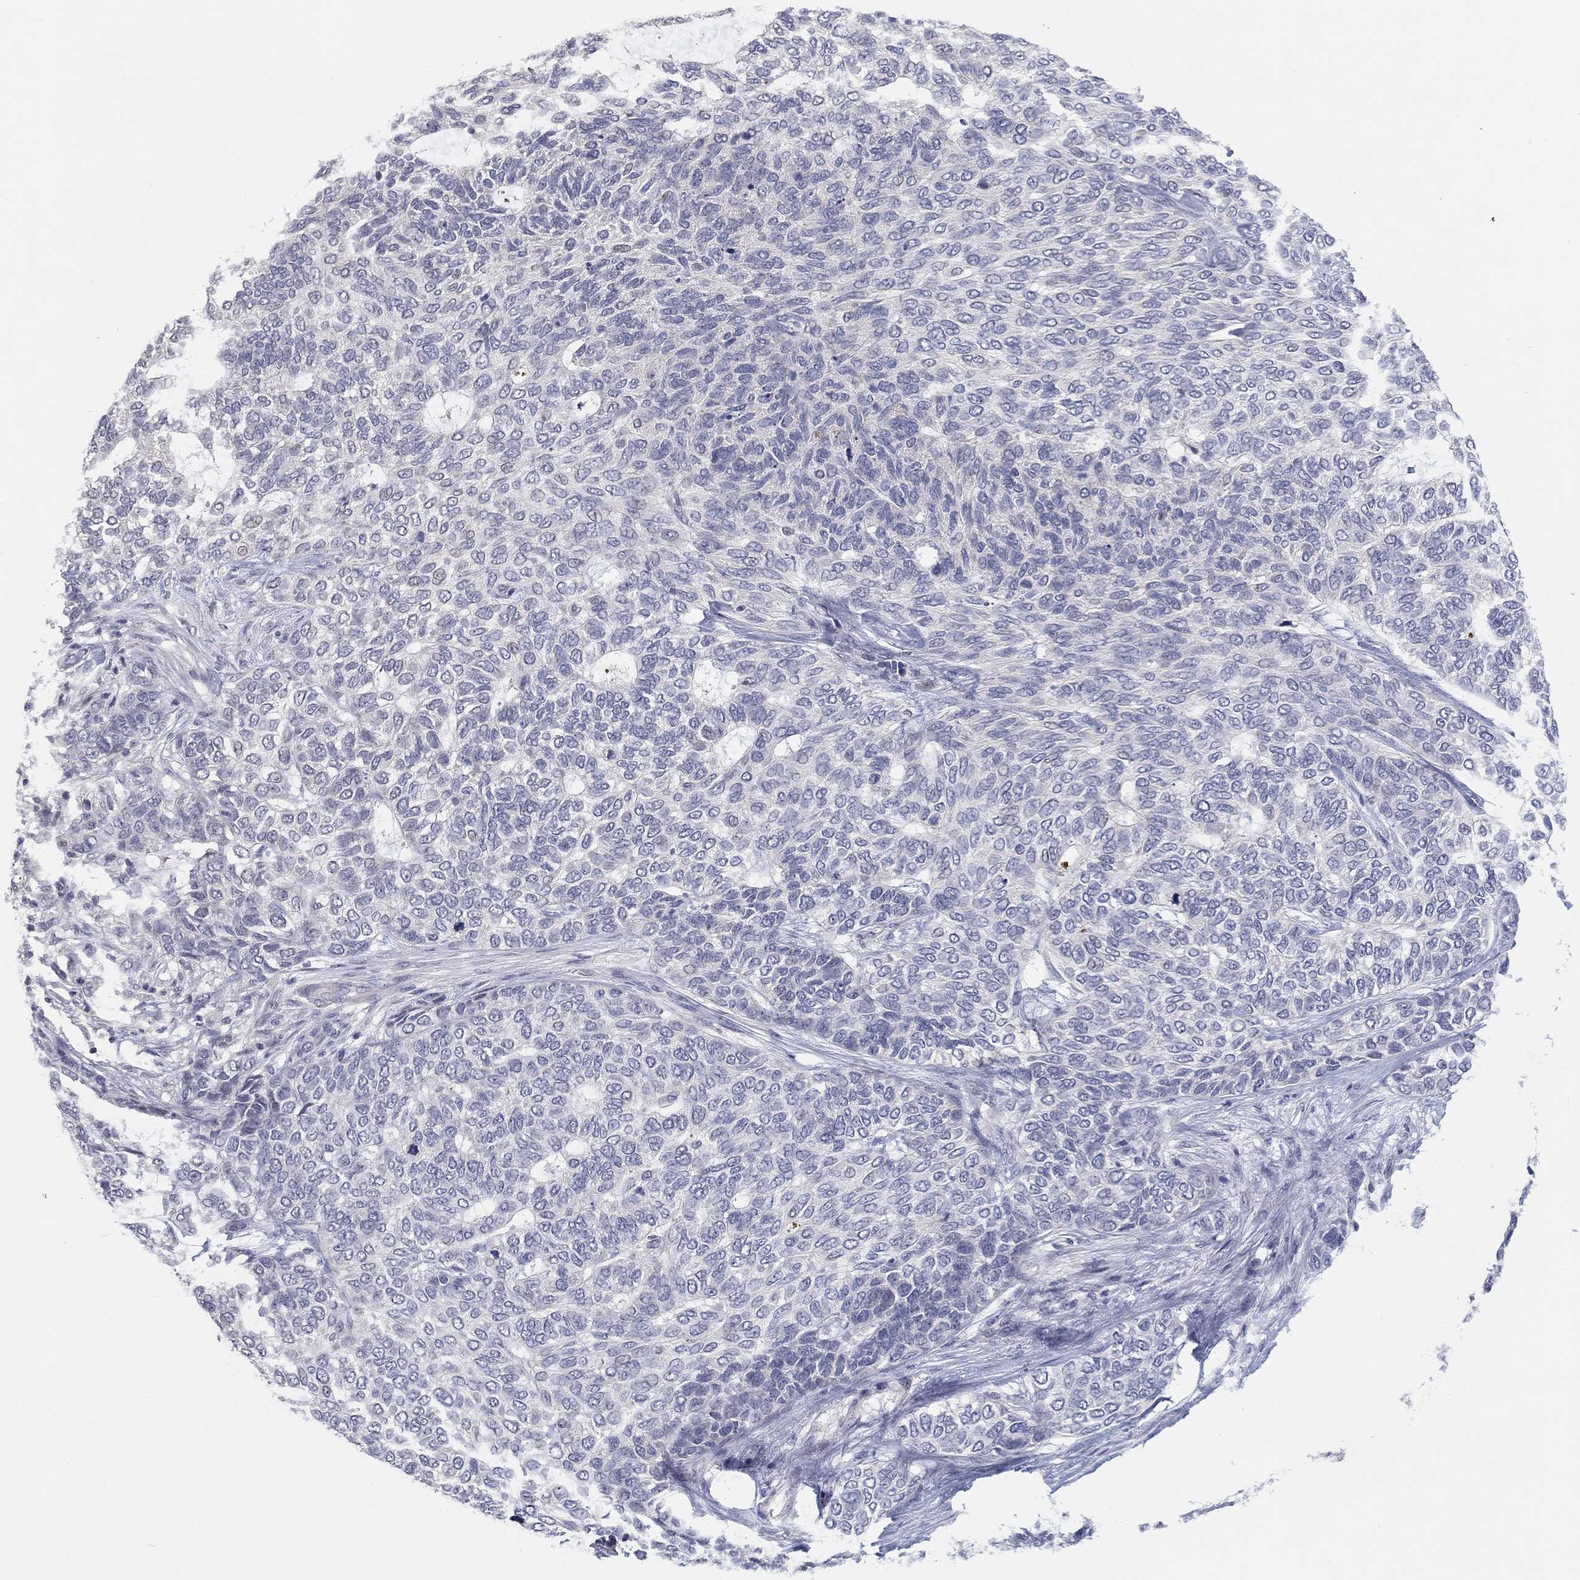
{"staining": {"intensity": "negative", "quantity": "none", "location": "none"}, "tissue": "skin cancer", "cell_type": "Tumor cells", "image_type": "cancer", "snomed": [{"axis": "morphology", "description": "Basal cell carcinoma"}, {"axis": "topography", "description": "Skin"}], "caption": "Immunohistochemistry (IHC) of human skin cancer (basal cell carcinoma) demonstrates no staining in tumor cells.", "gene": "AMN1", "patient": {"sex": "female", "age": 65}}